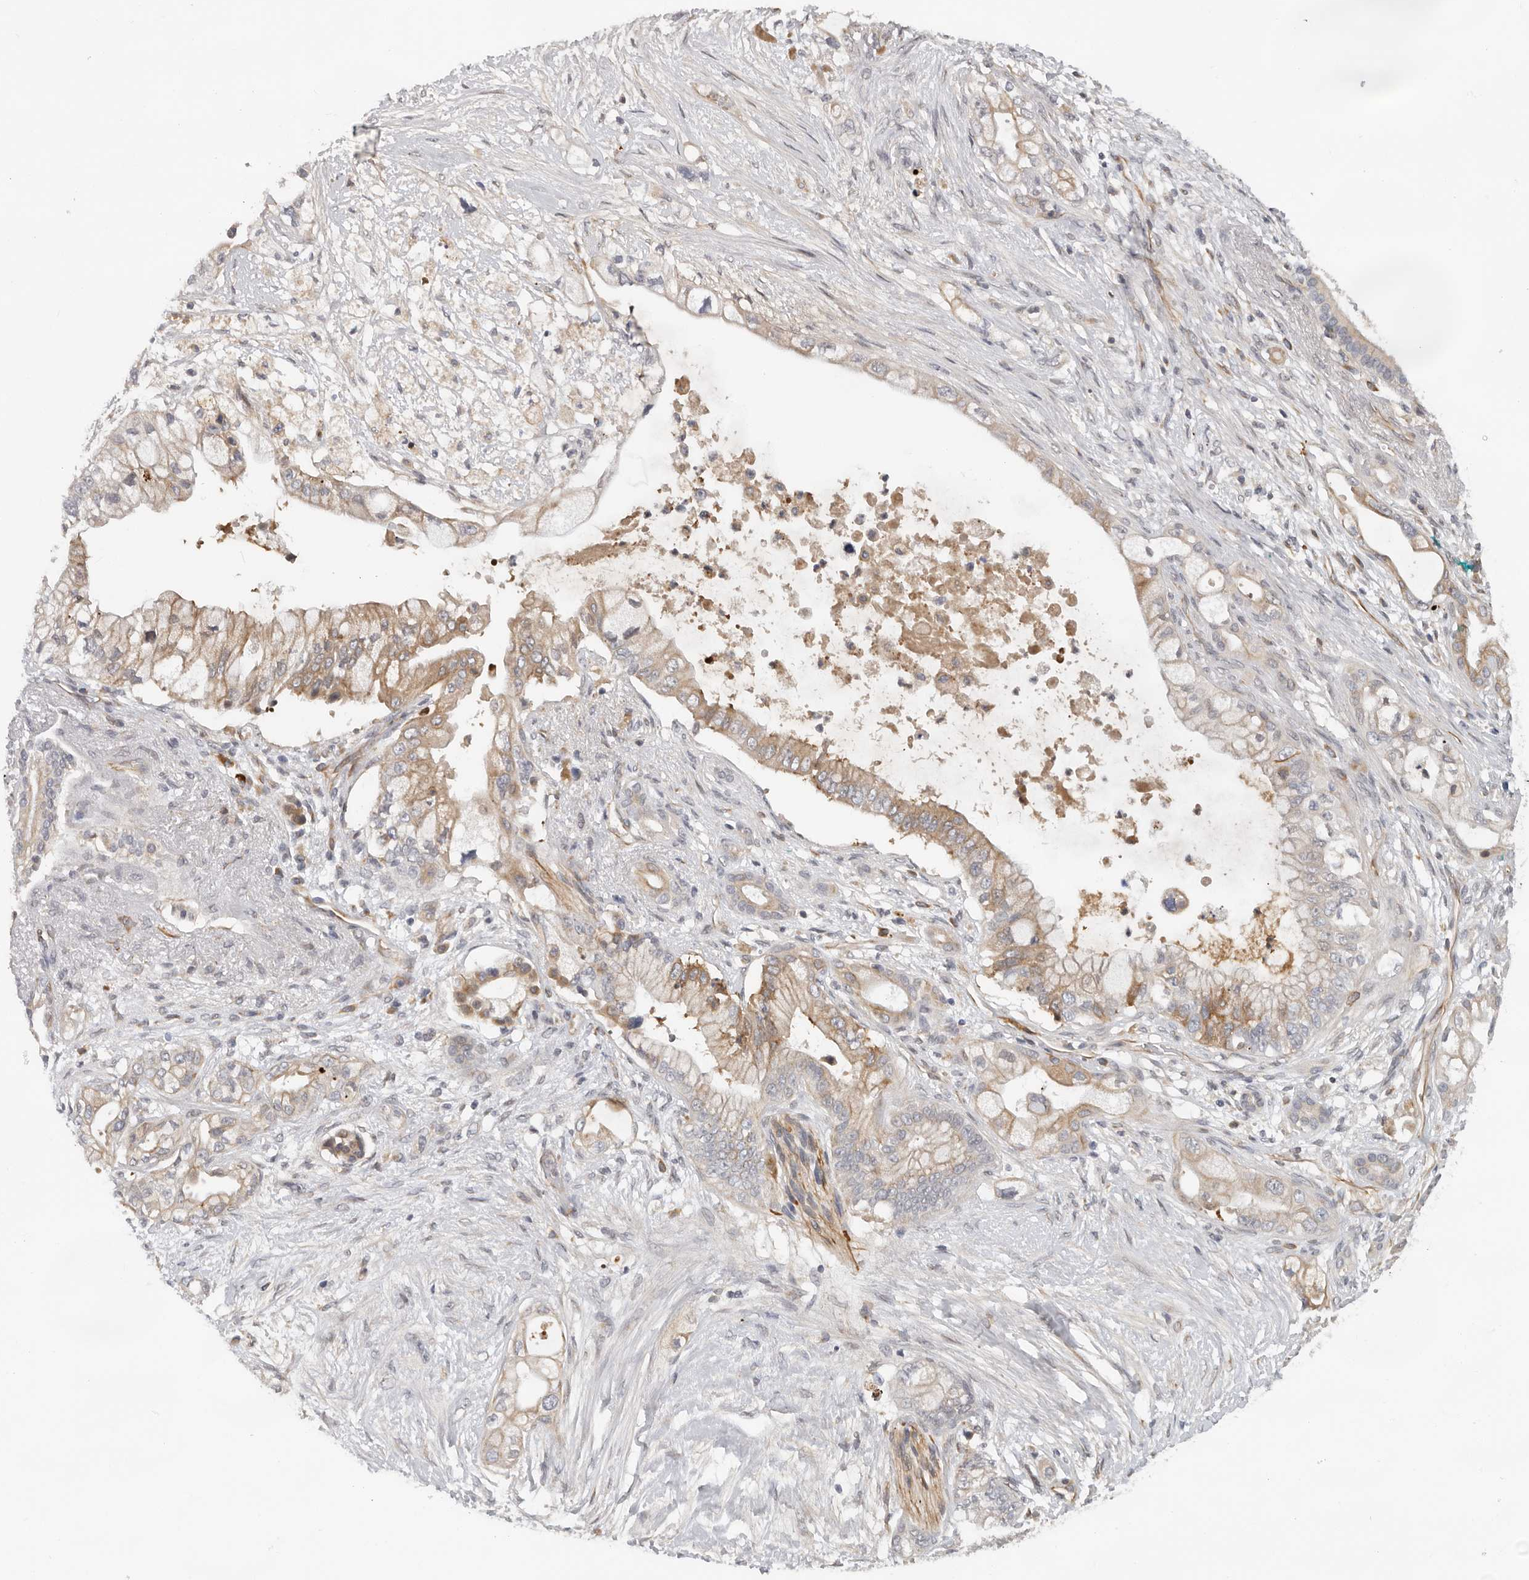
{"staining": {"intensity": "moderate", "quantity": ">75%", "location": "cytoplasmic/membranous"}, "tissue": "pancreatic cancer", "cell_type": "Tumor cells", "image_type": "cancer", "snomed": [{"axis": "morphology", "description": "Adenocarcinoma, NOS"}, {"axis": "topography", "description": "Pancreas"}], "caption": "Pancreatic adenocarcinoma tissue displays moderate cytoplasmic/membranous staining in approximately >75% of tumor cells", "gene": "RNF157", "patient": {"sex": "male", "age": 53}}